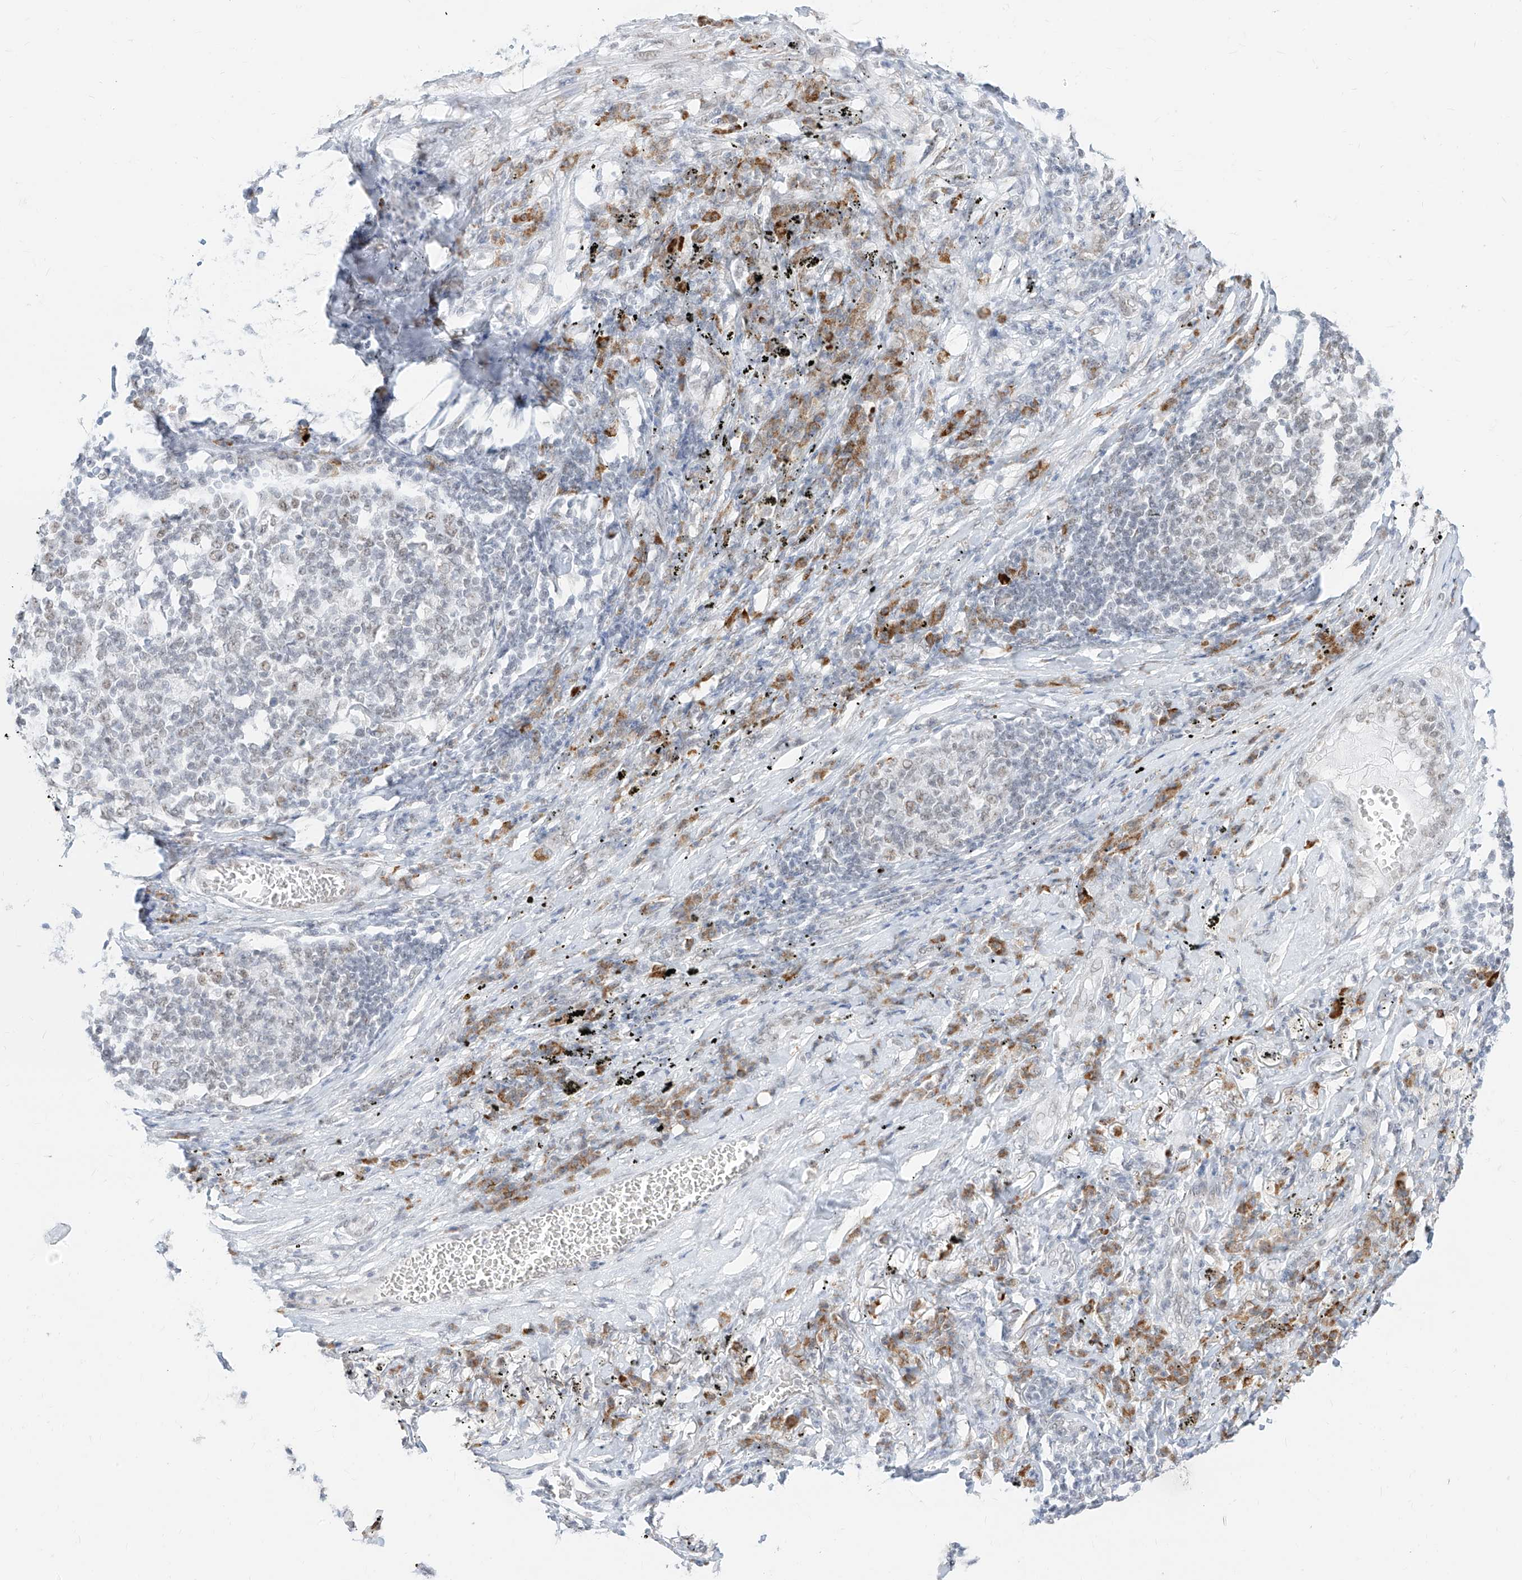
{"staining": {"intensity": "weak", "quantity": "25%-75%", "location": "nuclear"}, "tissue": "lung cancer", "cell_type": "Tumor cells", "image_type": "cancer", "snomed": [{"axis": "morphology", "description": "Squamous cell carcinoma, NOS"}, {"axis": "topography", "description": "Lung"}], "caption": "Protein staining by IHC exhibits weak nuclear positivity in about 25%-75% of tumor cells in squamous cell carcinoma (lung).", "gene": "SUPT5H", "patient": {"sex": "female", "age": 63}}